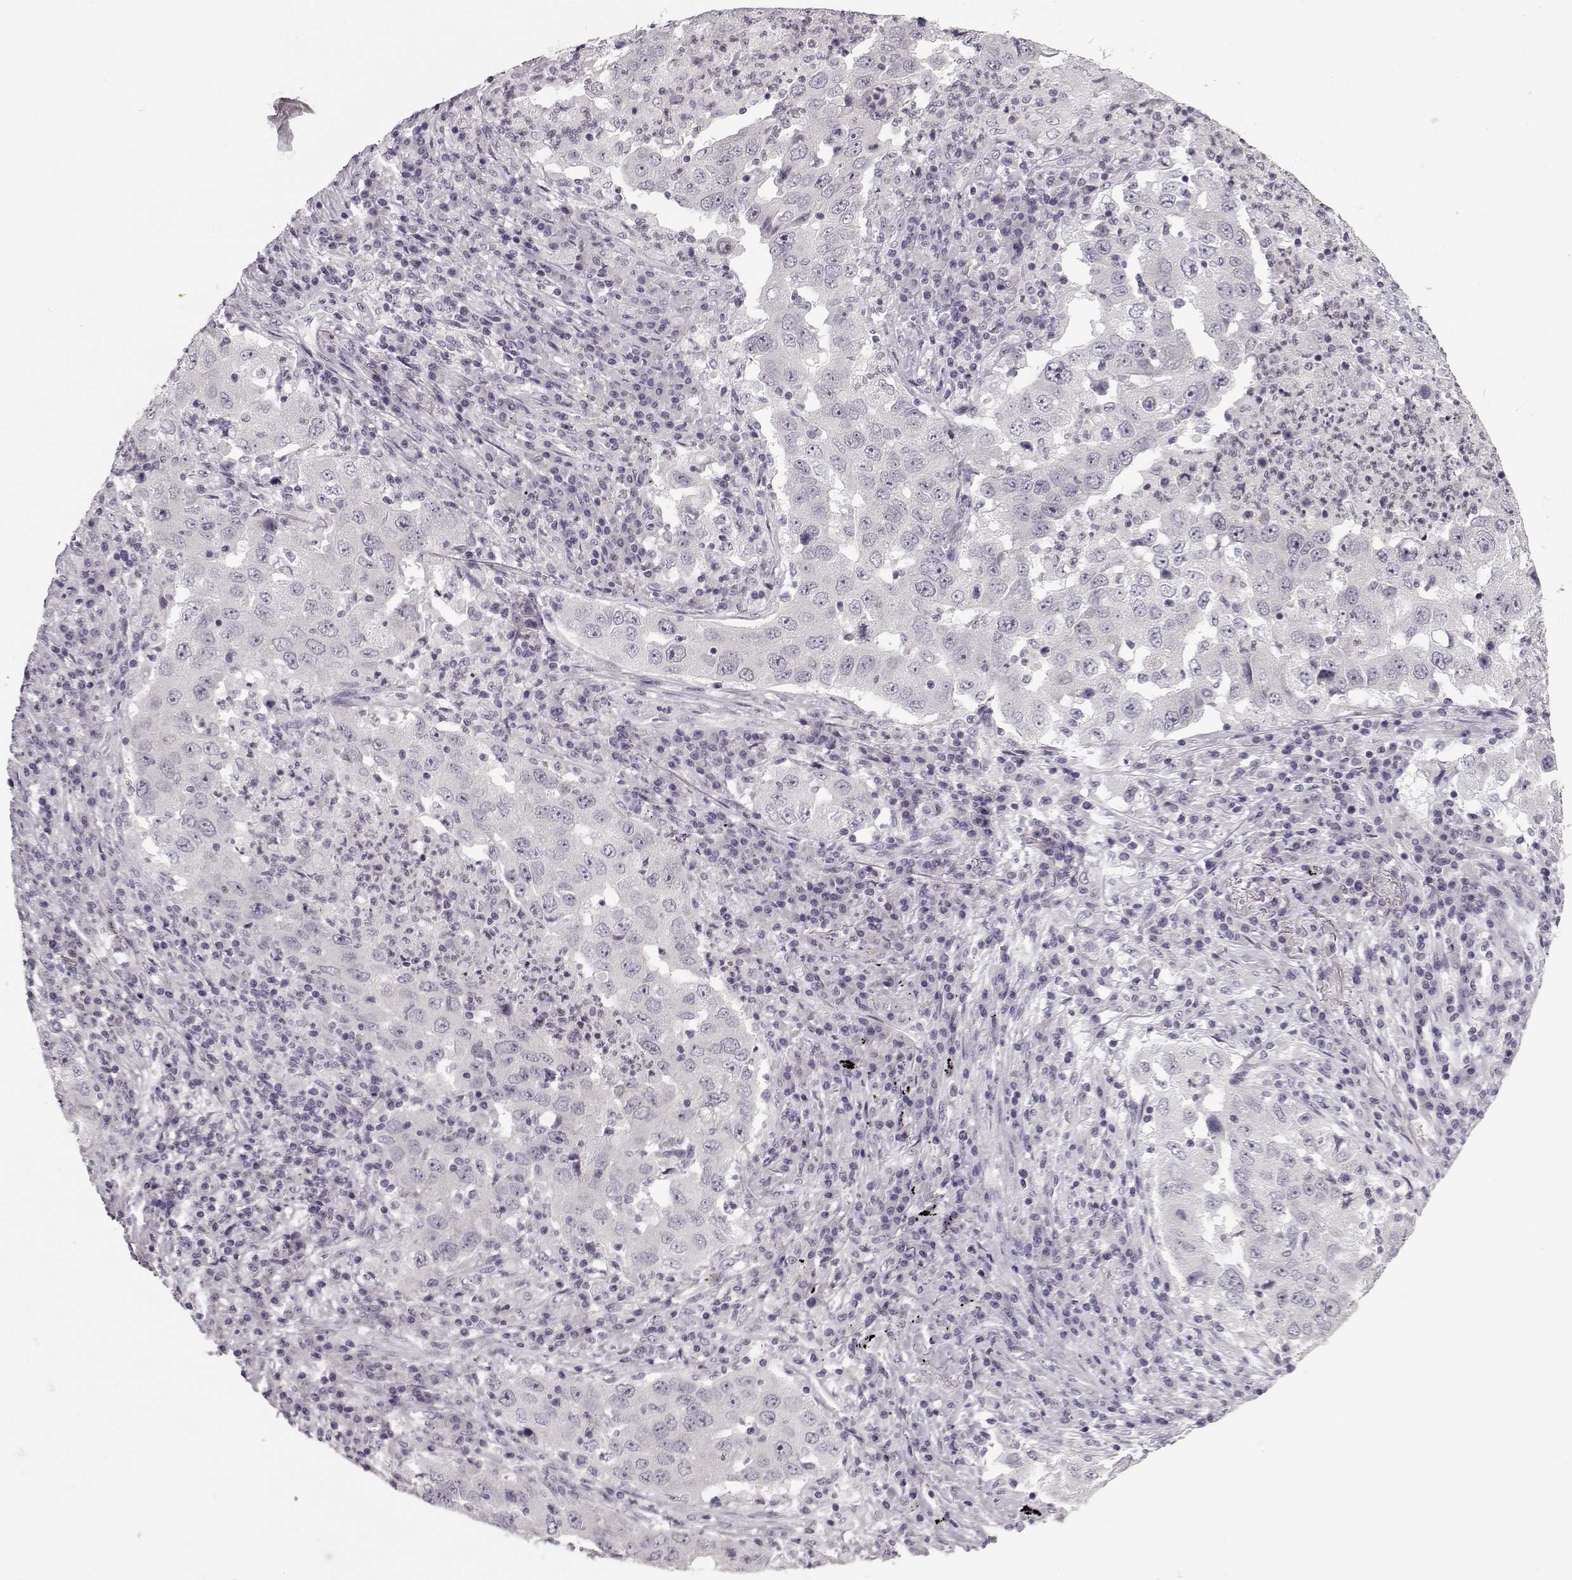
{"staining": {"intensity": "negative", "quantity": "none", "location": "none"}, "tissue": "lung cancer", "cell_type": "Tumor cells", "image_type": "cancer", "snomed": [{"axis": "morphology", "description": "Adenocarcinoma, NOS"}, {"axis": "topography", "description": "Lung"}], "caption": "Immunohistochemistry micrograph of human lung cancer stained for a protein (brown), which exhibits no staining in tumor cells.", "gene": "RP1L1", "patient": {"sex": "male", "age": 73}}